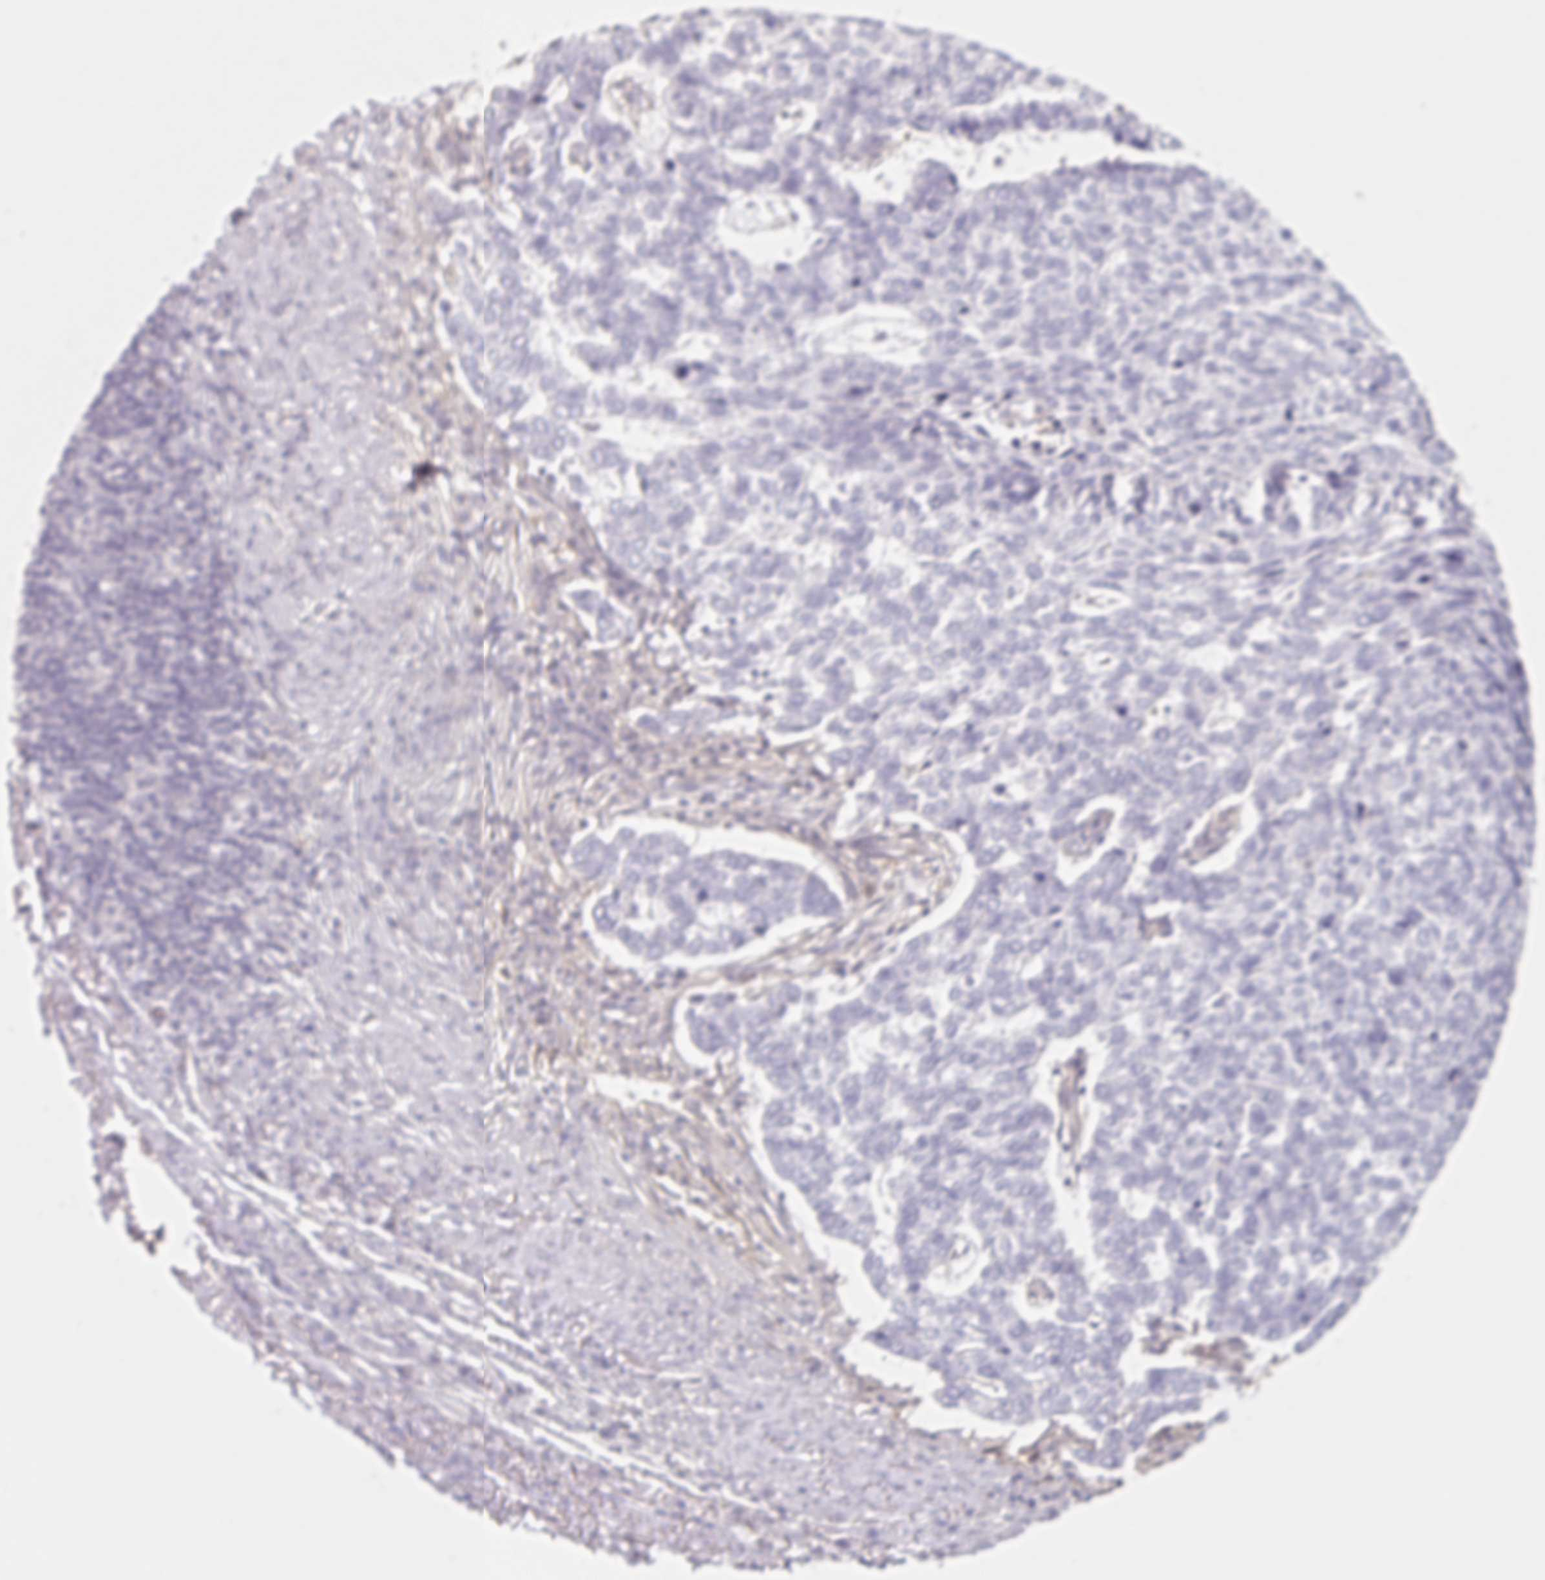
{"staining": {"intensity": "negative", "quantity": "none", "location": "none"}, "tissue": "skin cancer", "cell_type": "Tumor cells", "image_type": "cancer", "snomed": [{"axis": "morphology", "description": "Basal cell carcinoma"}, {"axis": "topography", "description": "Skin"}], "caption": "Tumor cells show no significant protein expression in skin cancer.", "gene": "LRRC23", "patient": {"sex": "female", "age": 65}}